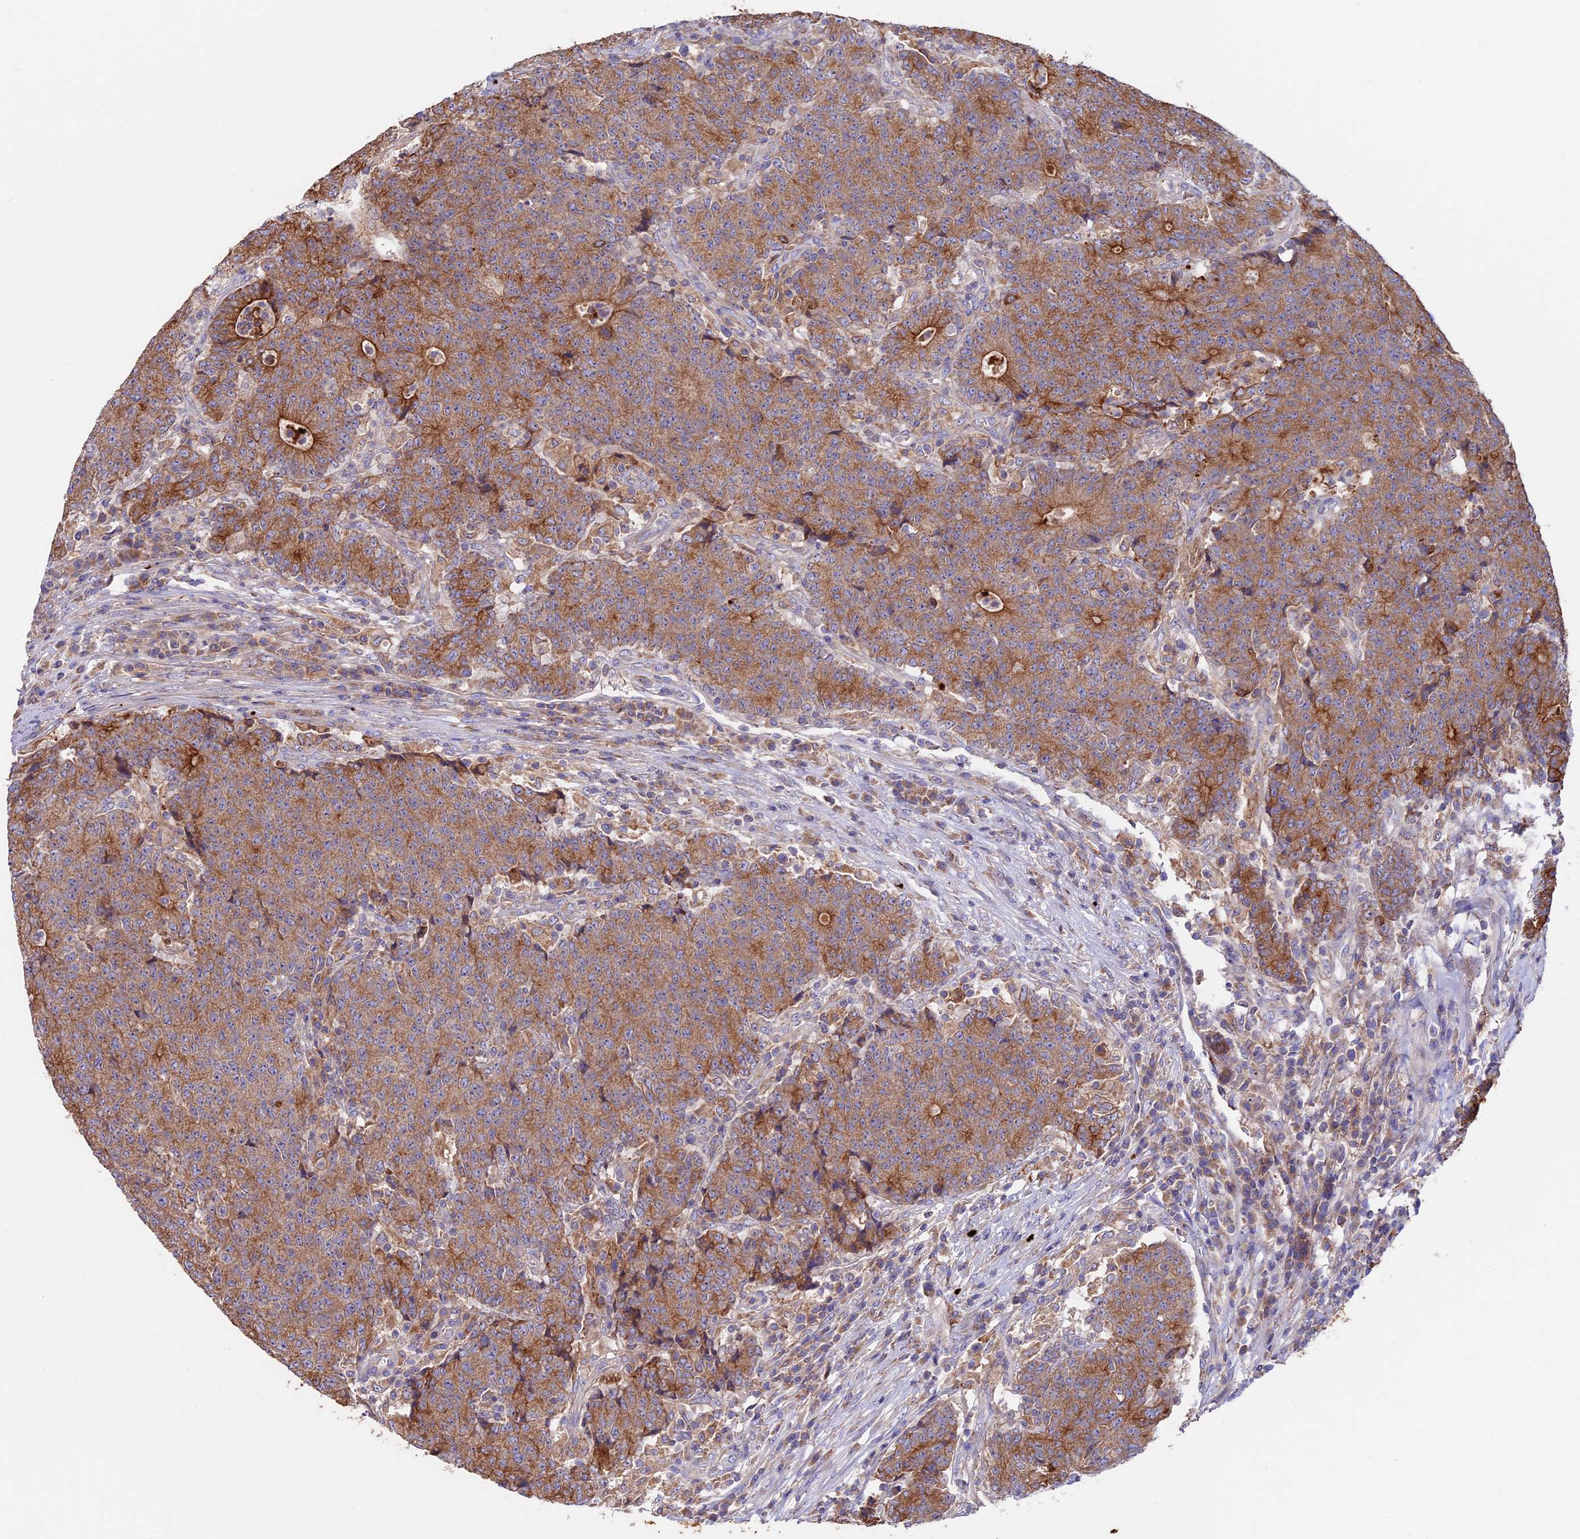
{"staining": {"intensity": "moderate", "quantity": ">75%", "location": "cytoplasmic/membranous"}, "tissue": "colorectal cancer", "cell_type": "Tumor cells", "image_type": "cancer", "snomed": [{"axis": "morphology", "description": "Adenocarcinoma, NOS"}, {"axis": "topography", "description": "Colon"}], "caption": "High-power microscopy captured an IHC photomicrograph of adenocarcinoma (colorectal), revealing moderate cytoplasmic/membranous expression in approximately >75% of tumor cells. The staining was performed using DAB (3,3'-diaminobenzidine) to visualize the protein expression in brown, while the nuclei were stained in blue with hematoxylin (Magnification: 20x).", "gene": "PTPN9", "patient": {"sex": "female", "age": 75}}